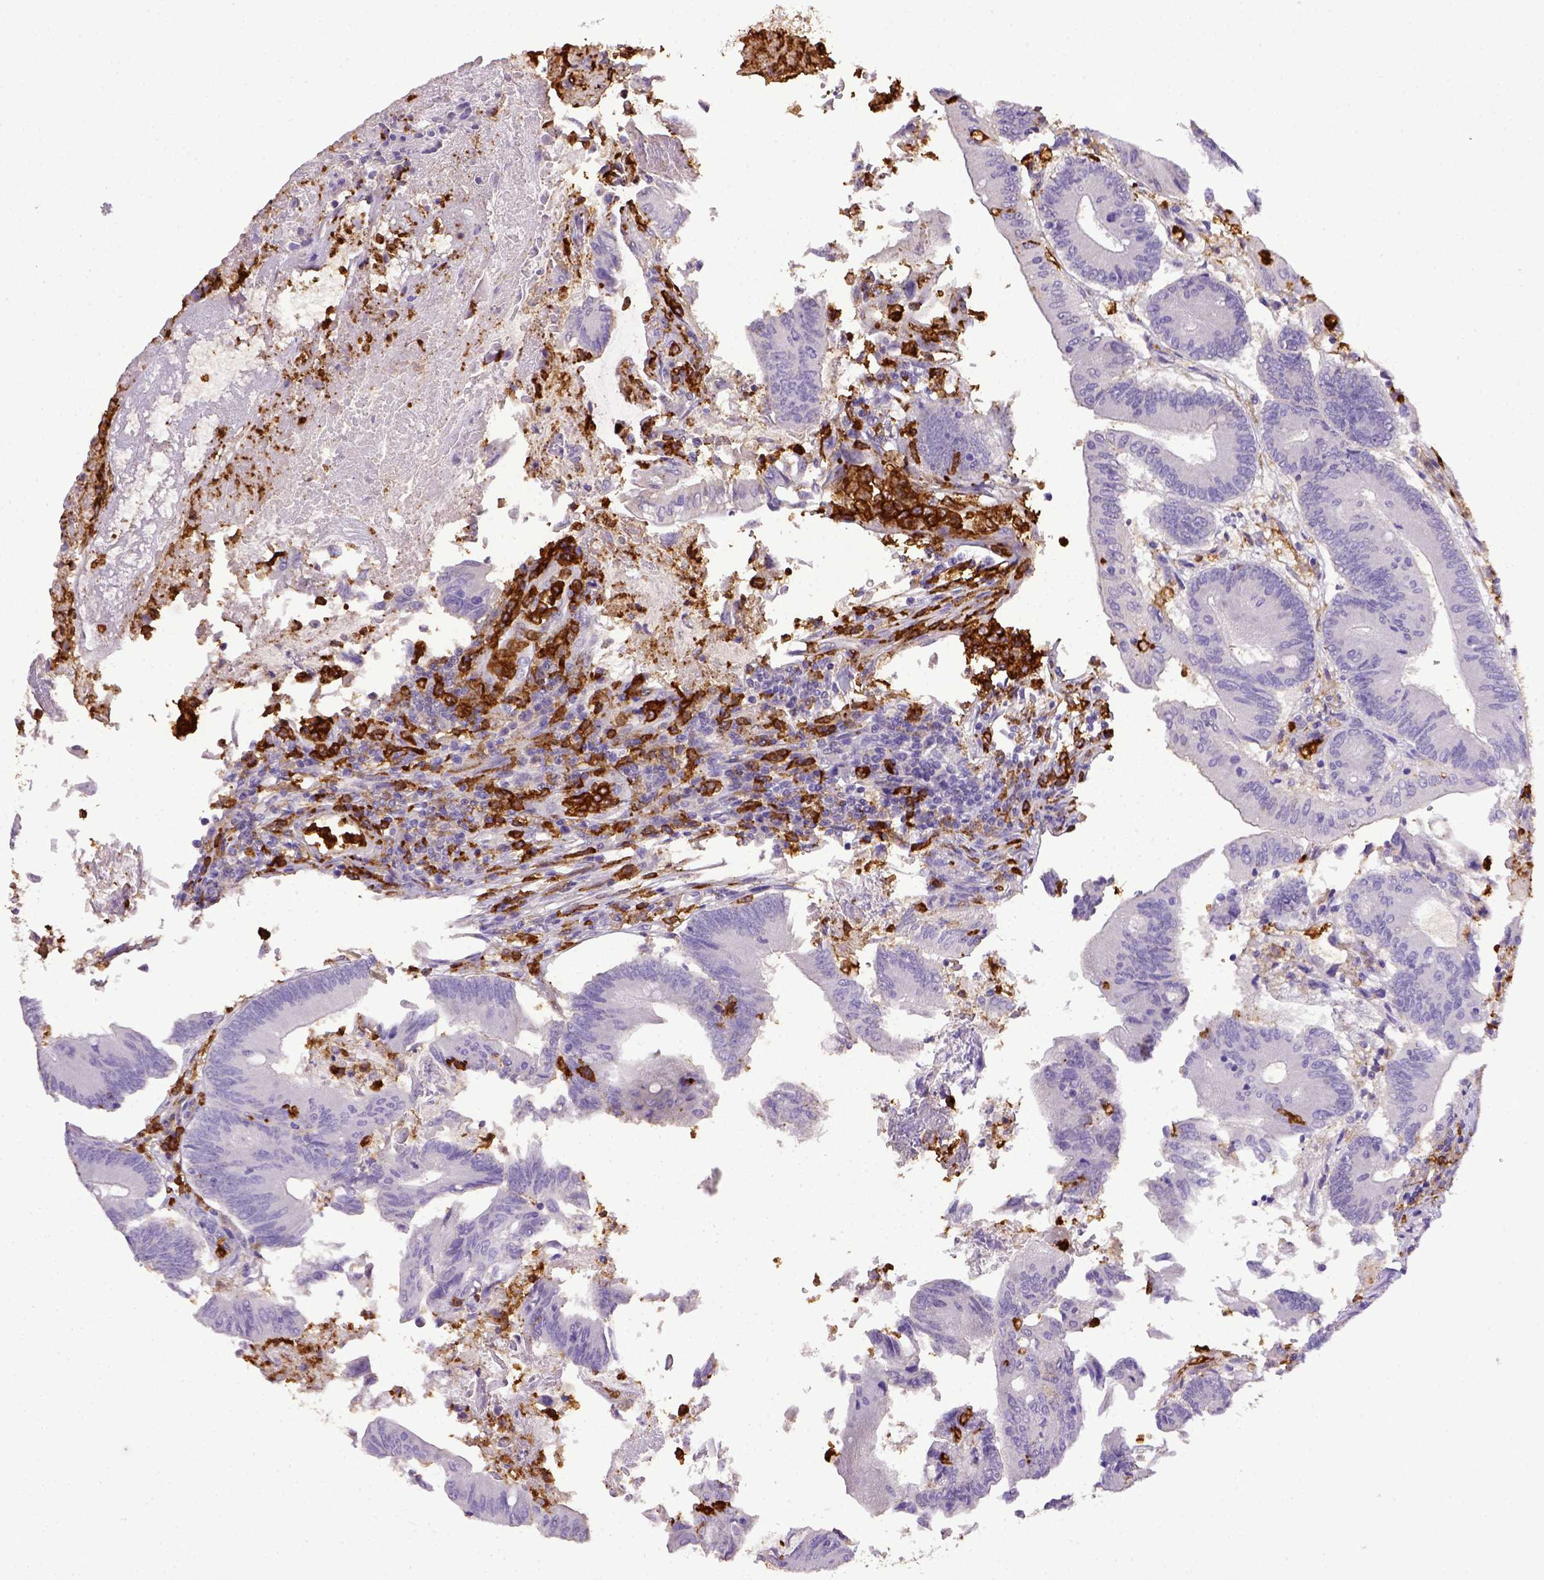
{"staining": {"intensity": "negative", "quantity": "none", "location": "none"}, "tissue": "colorectal cancer", "cell_type": "Tumor cells", "image_type": "cancer", "snomed": [{"axis": "morphology", "description": "Adenocarcinoma, NOS"}, {"axis": "topography", "description": "Colon"}], "caption": "Image shows no significant protein staining in tumor cells of colorectal cancer (adenocarcinoma). The staining was performed using DAB to visualize the protein expression in brown, while the nuclei were stained in blue with hematoxylin (Magnification: 20x).", "gene": "ITGAM", "patient": {"sex": "female", "age": 70}}